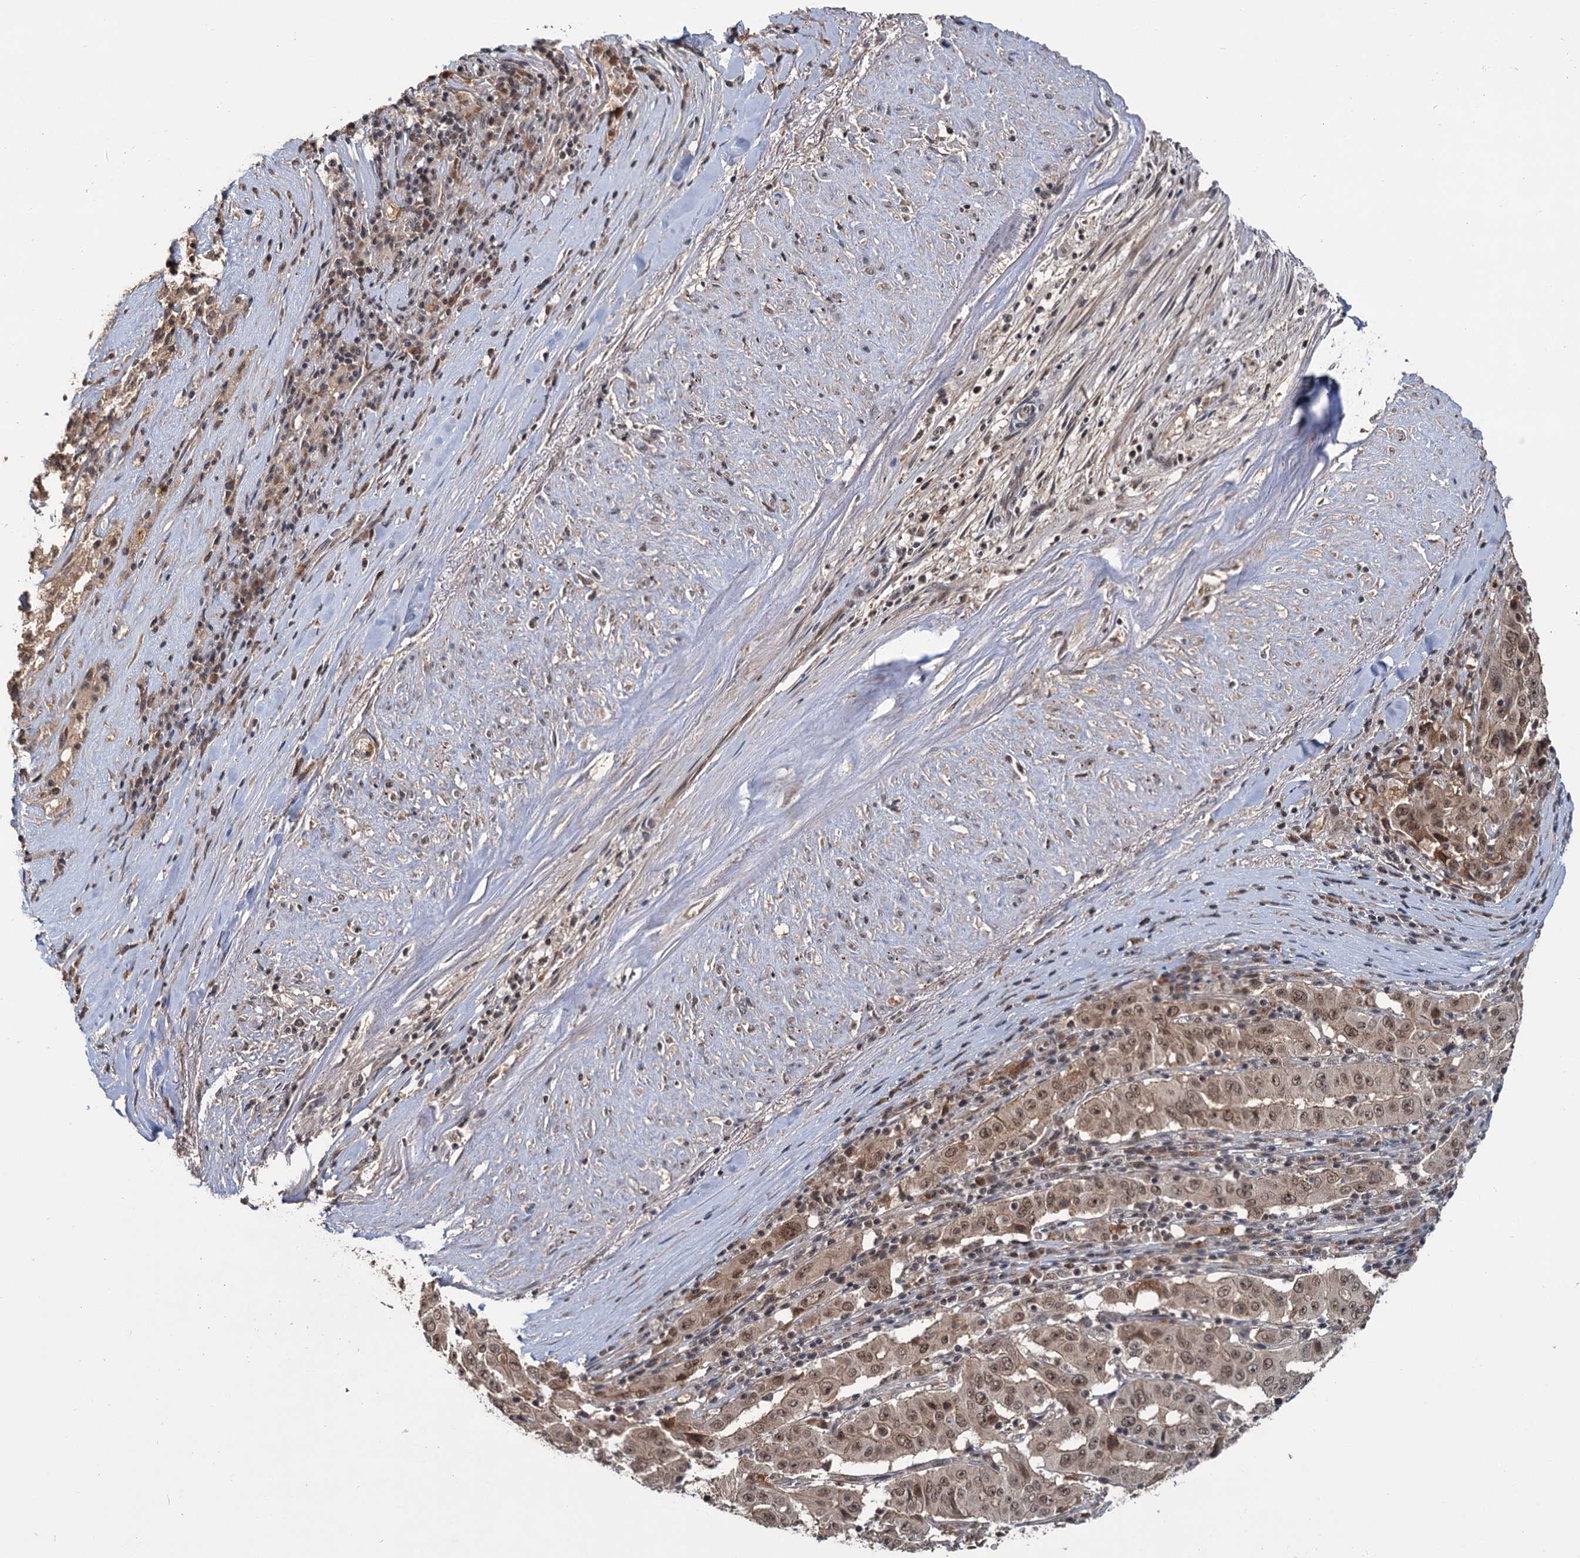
{"staining": {"intensity": "moderate", "quantity": ">75%", "location": "cytoplasmic/membranous,nuclear"}, "tissue": "pancreatic cancer", "cell_type": "Tumor cells", "image_type": "cancer", "snomed": [{"axis": "morphology", "description": "Adenocarcinoma, NOS"}, {"axis": "topography", "description": "Pancreas"}], "caption": "Brown immunohistochemical staining in pancreatic cancer exhibits moderate cytoplasmic/membranous and nuclear staining in approximately >75% of tumor cells. The protein of interest is stained brown, and the nuclei are stained in blue (DAB IHC with brightfield microscopy, high magnification).", "gene": "KANSL2", "patient": {"sex": "male", "age": 63}}